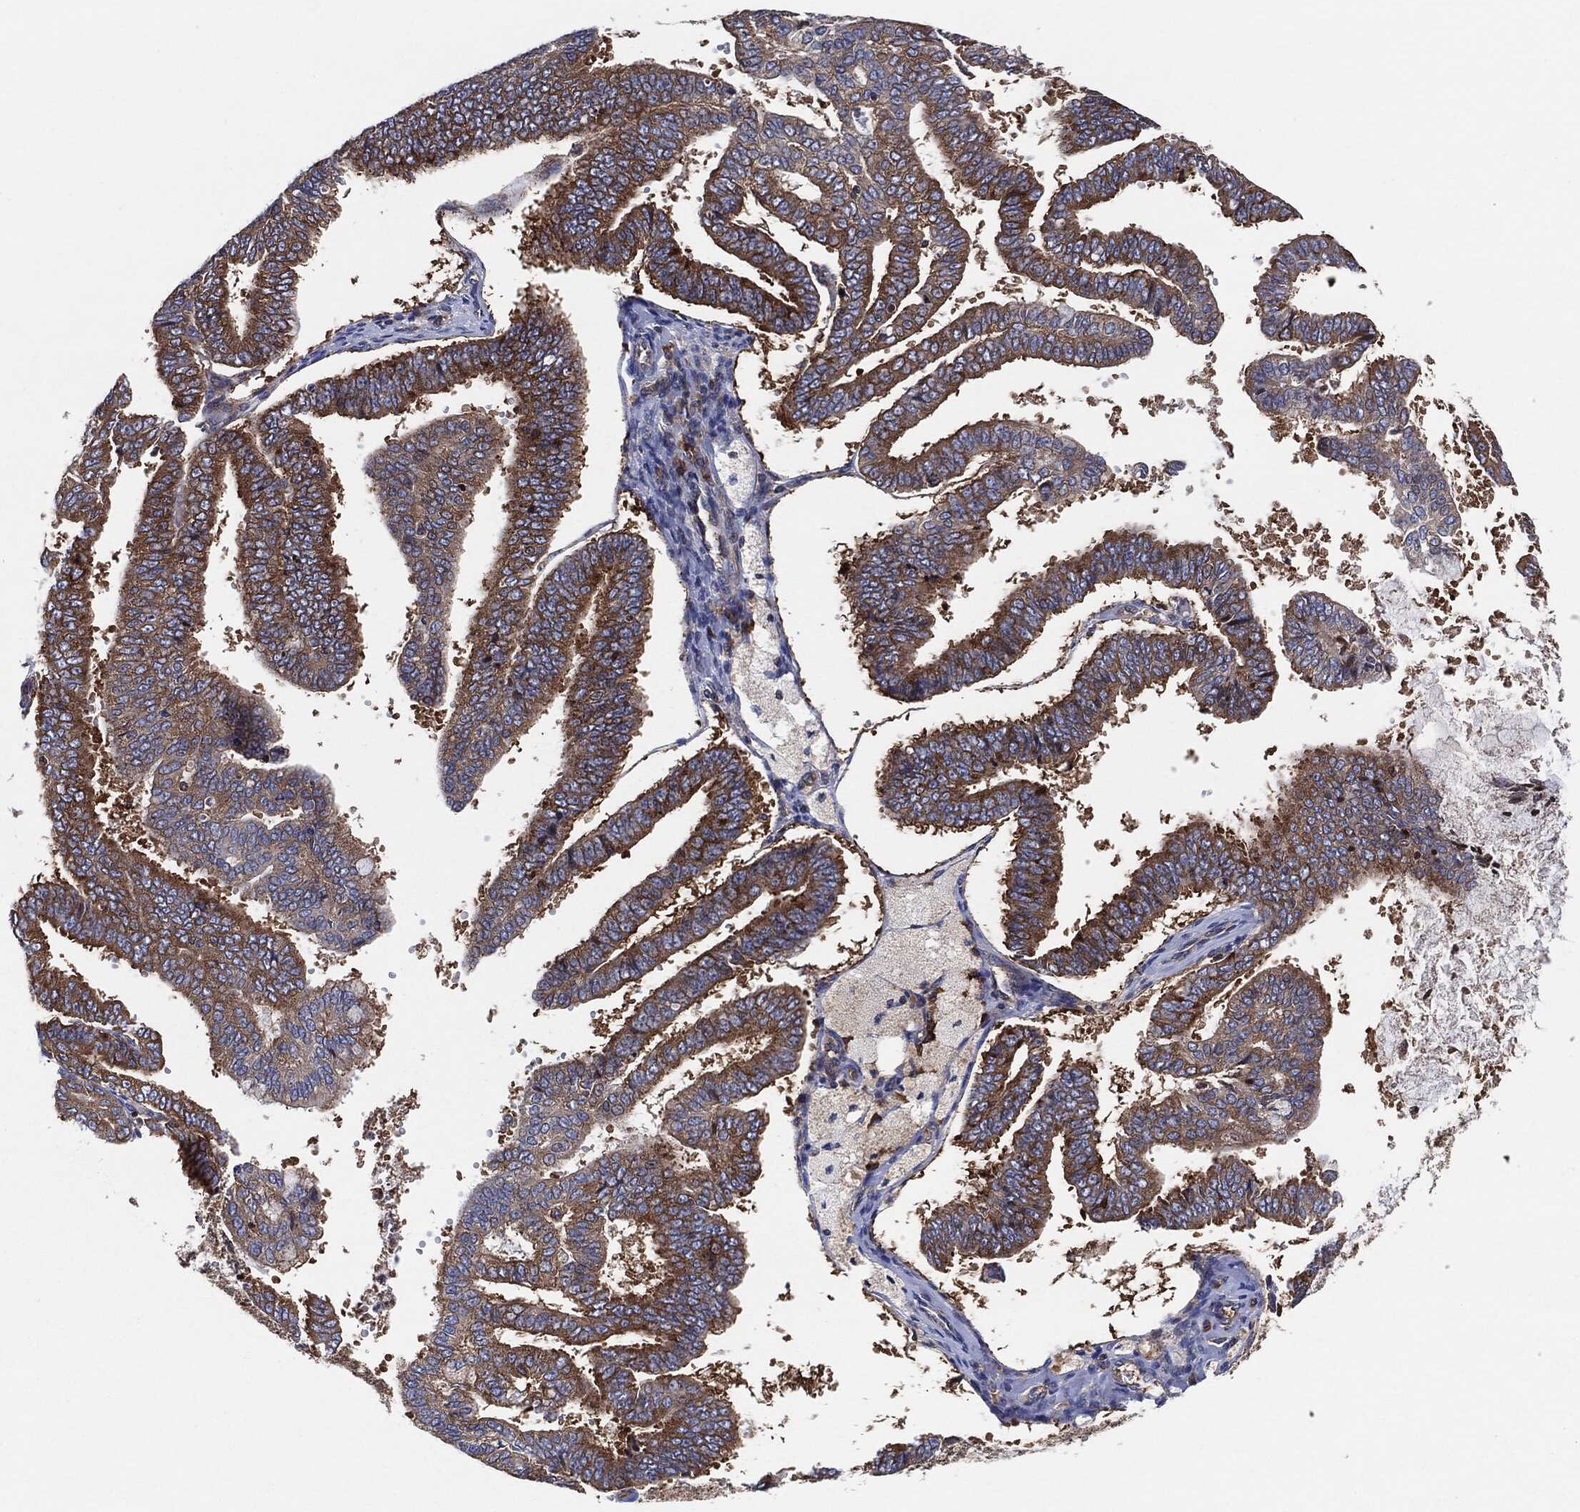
{"staining": {"intensity": "strong", "quantity": ">75%", "location": "cytoplasmic/membranous"}, "tissue": "endometrial cancer", "cell_type": "Tumor cells", "image_type": "cancer", "snomed": [{"axis": "morphology", "description": "Adenocarcinoma, NOS"}, {"axis": "topography", "description": "Endometrium"}], "caption": "Endometrial adenocarcinoma stained for a protein demonstrates strong cytoplasmic/membranous positivity in tumor cells. (DAB (3,3'-diaminobenzidine) = brown stain, brightfield microscopy at high magnification).", "gene": "EIF2S2", "patient": {"sex": "female", "age": 63}}